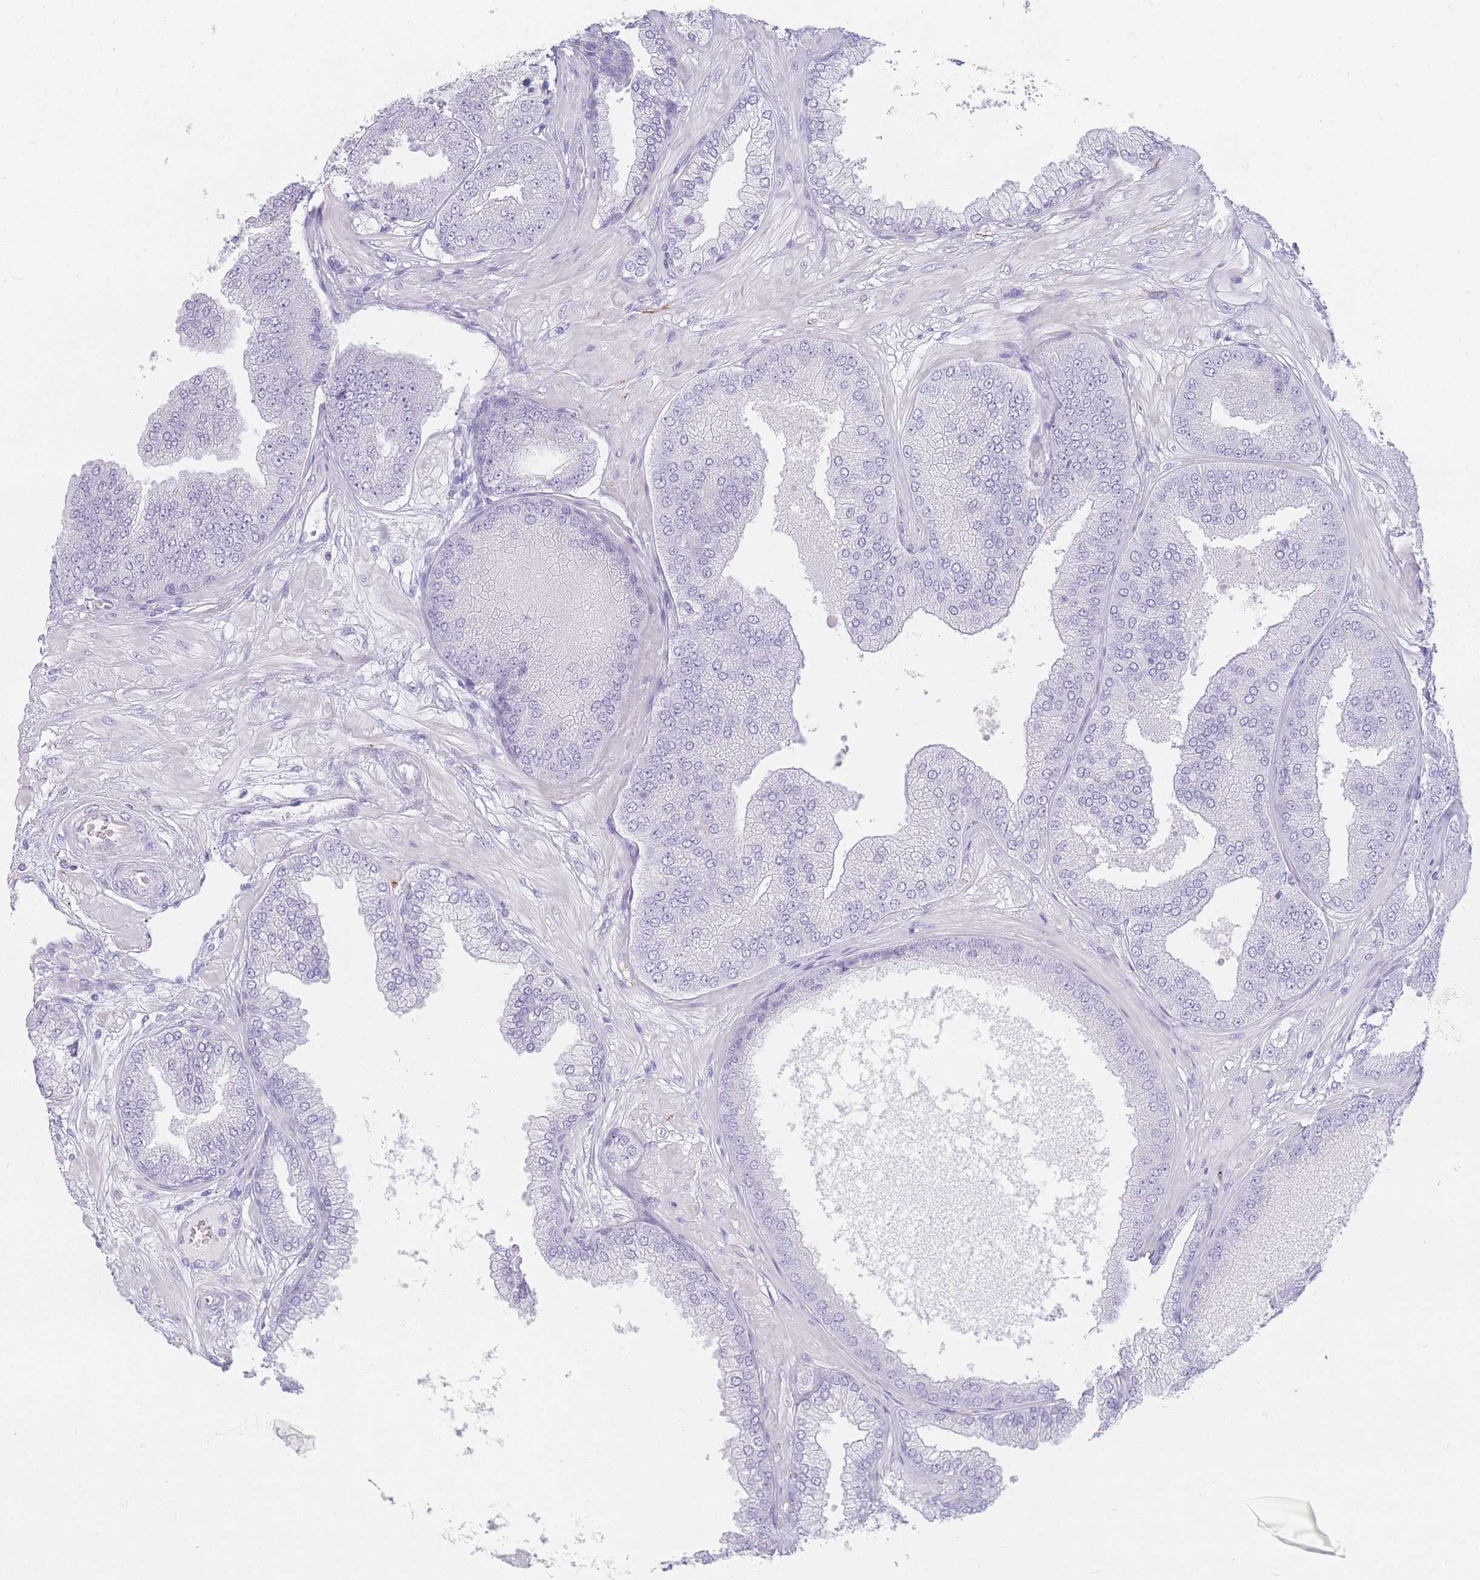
{"staining": {"intensity": "negative", "quantity": "none", "location": "none"}, "tissue": "prostate cancer", "cell_type": "Tumor cells", "image_type": "cancer", "snomed": [{"axis": "morphology", "description": "Adenocarcinoma, Low grade"}, {"axis": "topography", "description": "Prostate"}], "caption": "High power microscopy image of an immunohistochemistry (IHC) image of prostate cancer, revealing no significant expression in tumor cells.", "gene": "UPK1A", "patient": {"sex": "male", "age": 55}}